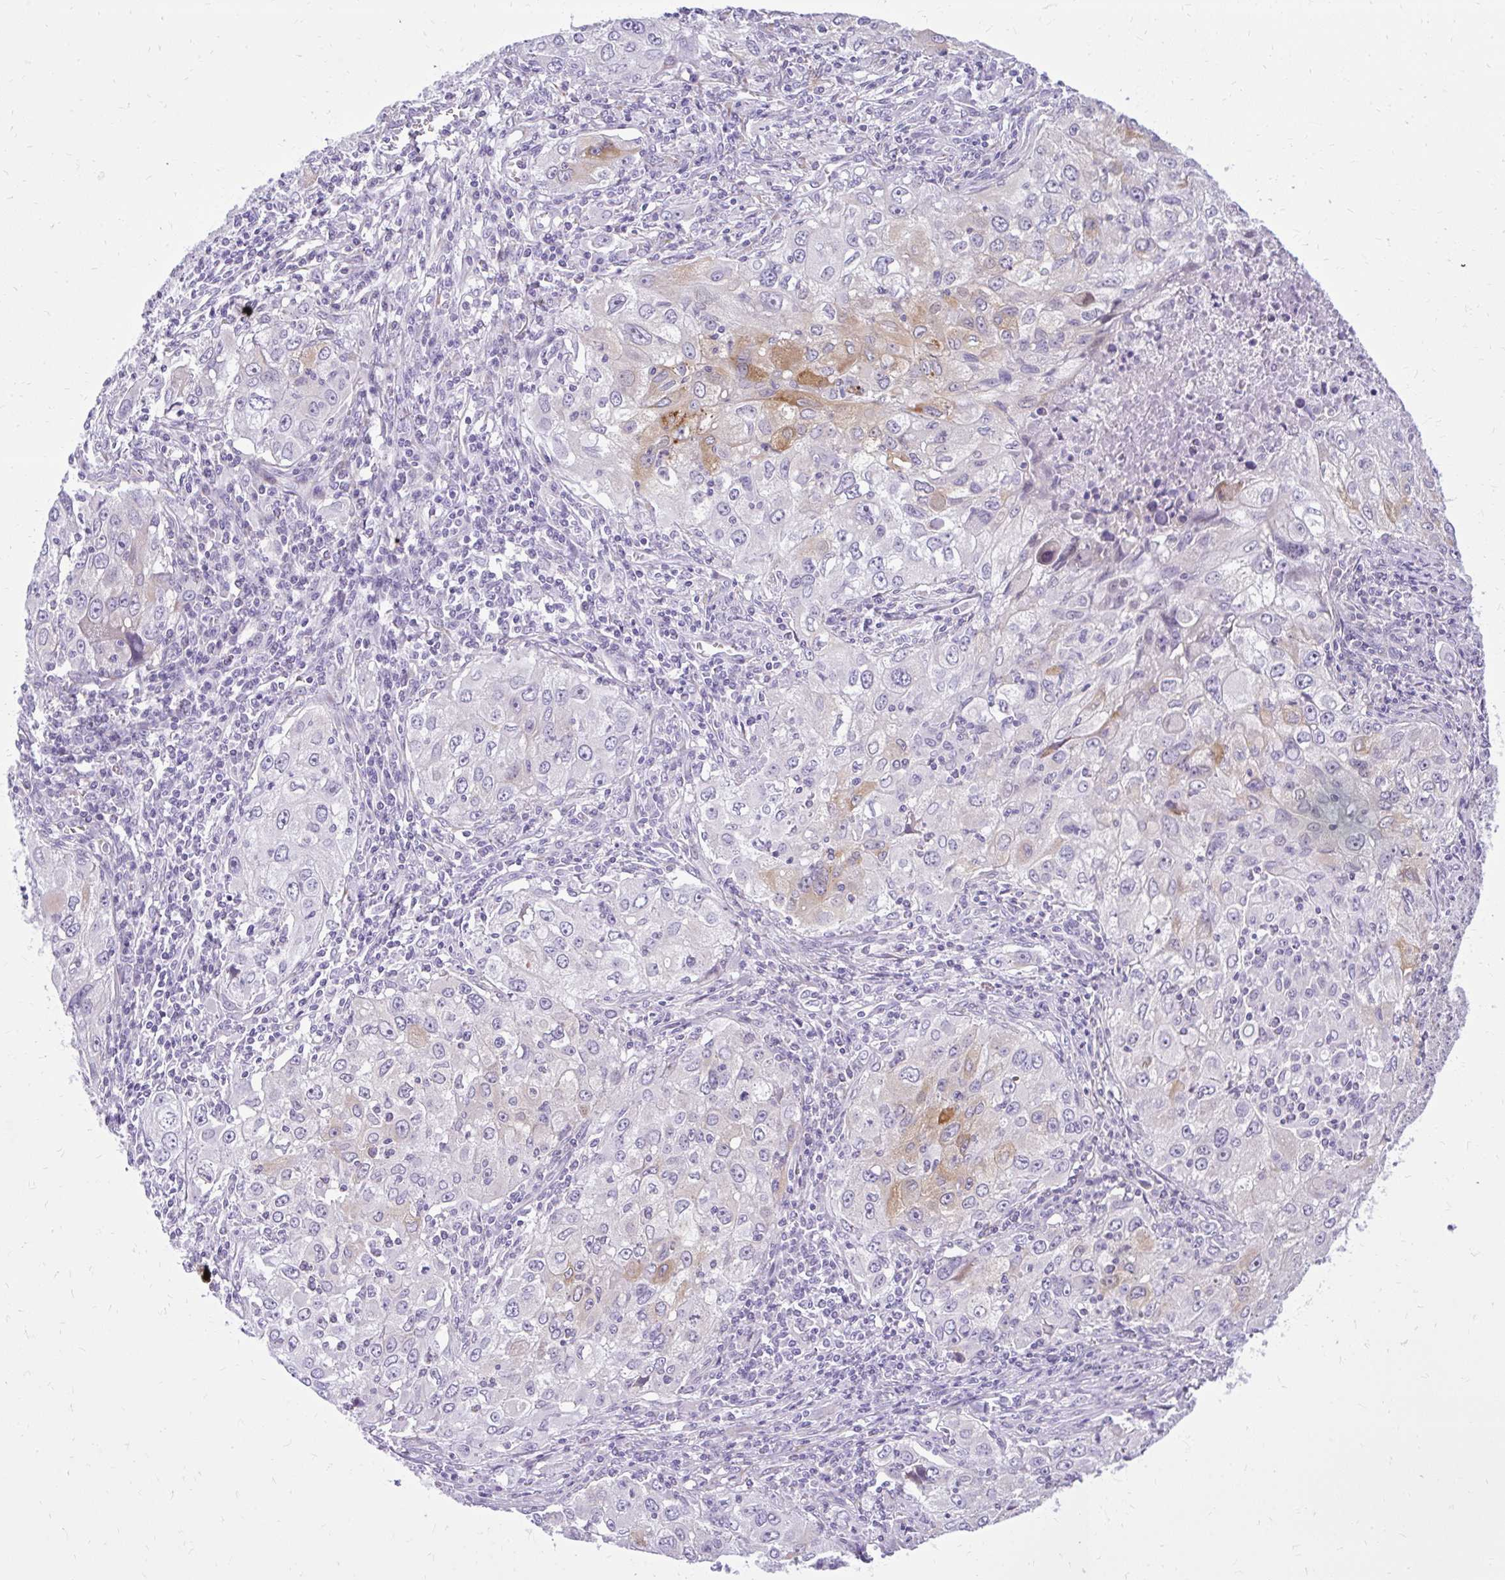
{"staining": {"intensity": "moderate", "quantity": "<25%", "location": "cytoplasmic/membranous"}, "tissue": "lung cancer", "cell_type": "Tumor cells", "image_type": "cancer", "snomed": [{"axis": "morphology", "description": "Adenocarcinoma, NOS"}, {"axis": "morphology", "description": "Adenocarcinoma, metastatic, NOS"}, {"axis": "topography", "description": "Lymph node"}, {"axis": "topography", "description": "Lung"}], "caption": "An immunohistochemistry image of neoplastic tissue is shown. Protein staining in brown labels moderate cytoplasmic/membranous positivity in lung adenocarcinoma within tumor cells.", "gene": "PRAP1", "patient": {"sex": "female", "age": 42}}